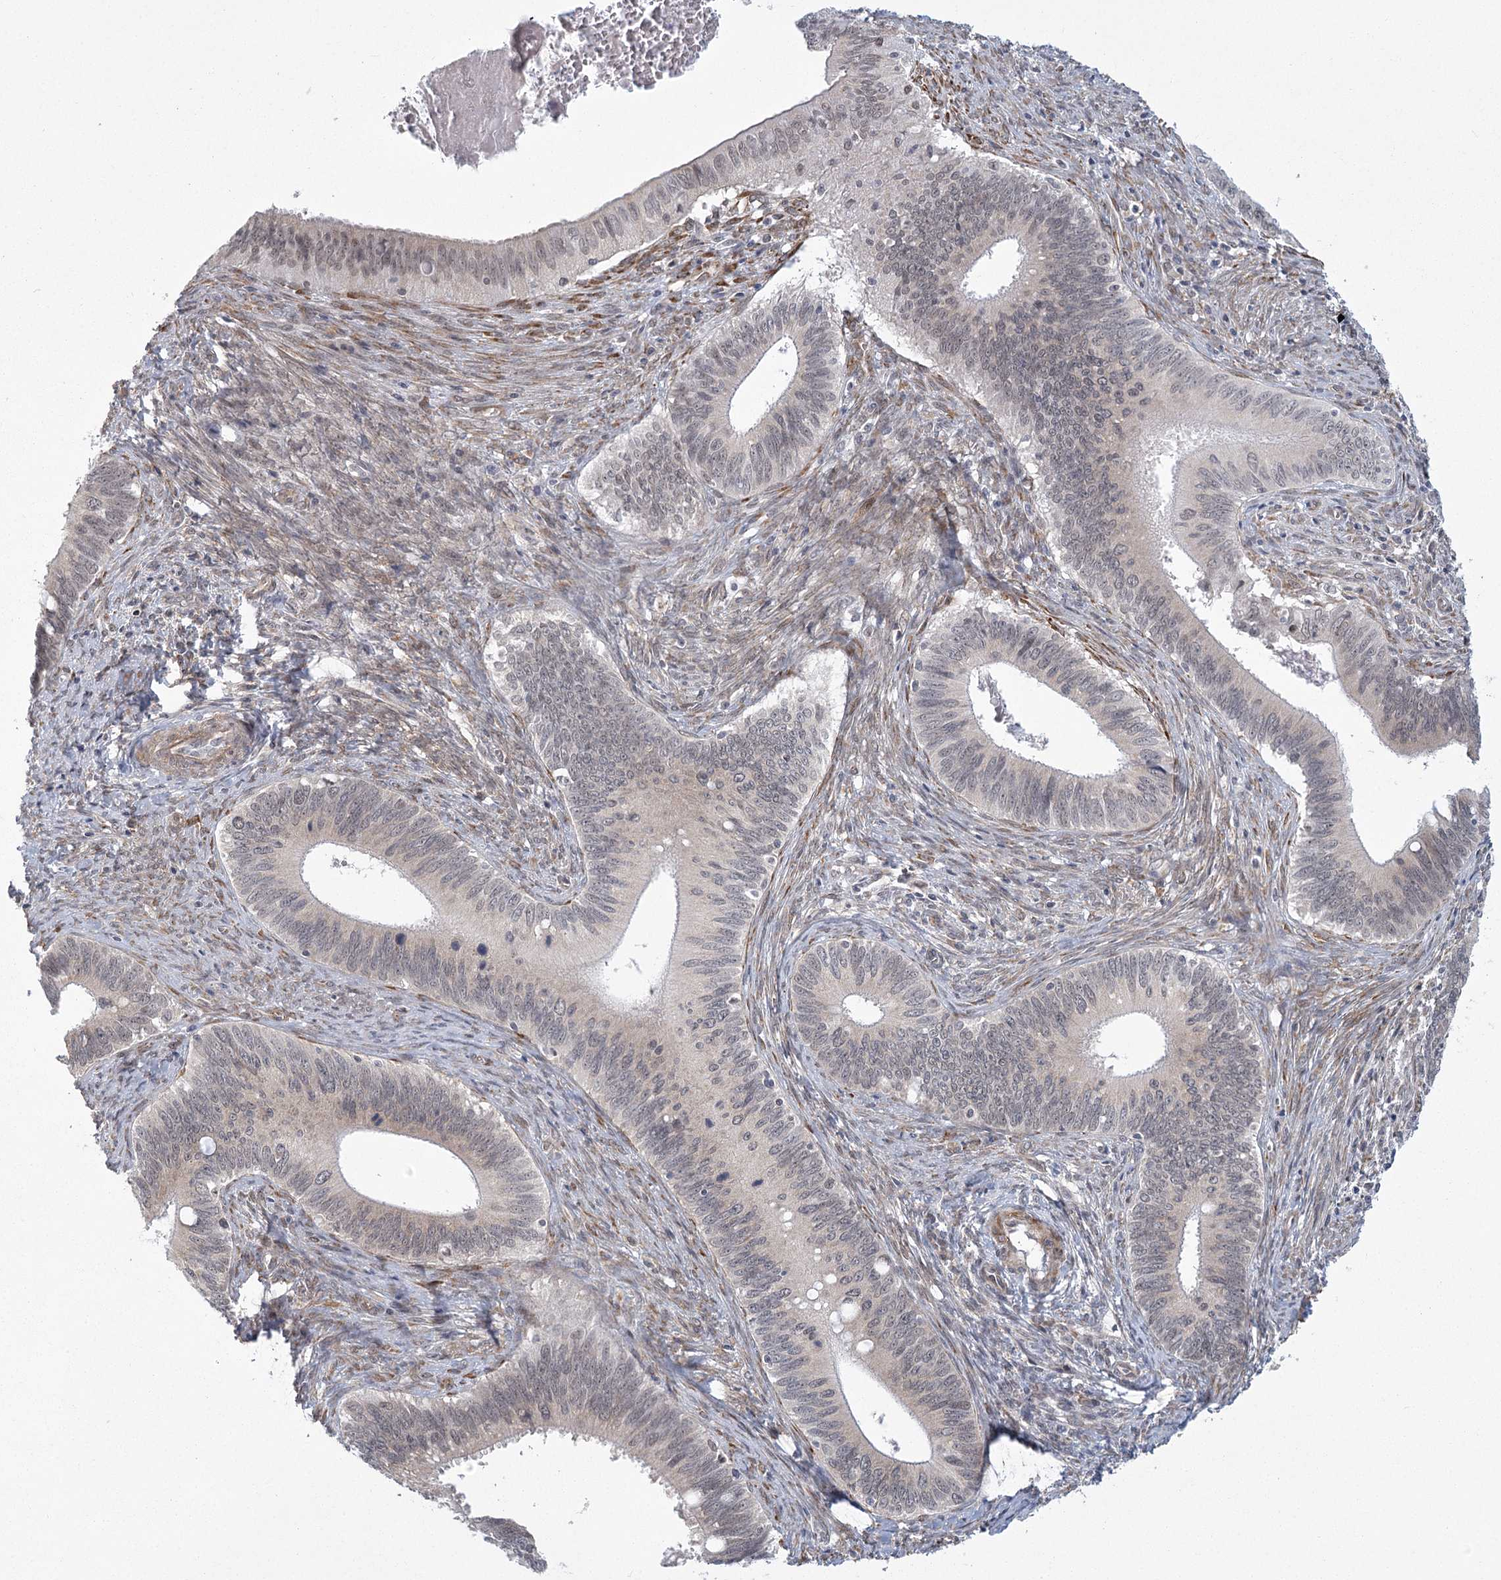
{"staining": {"intensity": "weak", "quantity": "<25%", "location": "nuclear"}, "tissue": "cervical cancer", "cell_type": "Tumor cells", "image_type": "cancer", "snomed": [{"axis": "morphology", "description": "Adenocarcinoma, NOS"}, {"axis": "topography", "description": "Cervix"}], "caption": "IHC photomicrograph of cervical adenocarcinoma stained for a protein (brown), which reveals no positivity in tumor cells. (DAB (3,3'-diaminobenzidine) immunohistochemistry (IHC) with hematoxylin counter stain).", "gene": "MED28", "patient": {"sex": "female", "age": 42}}